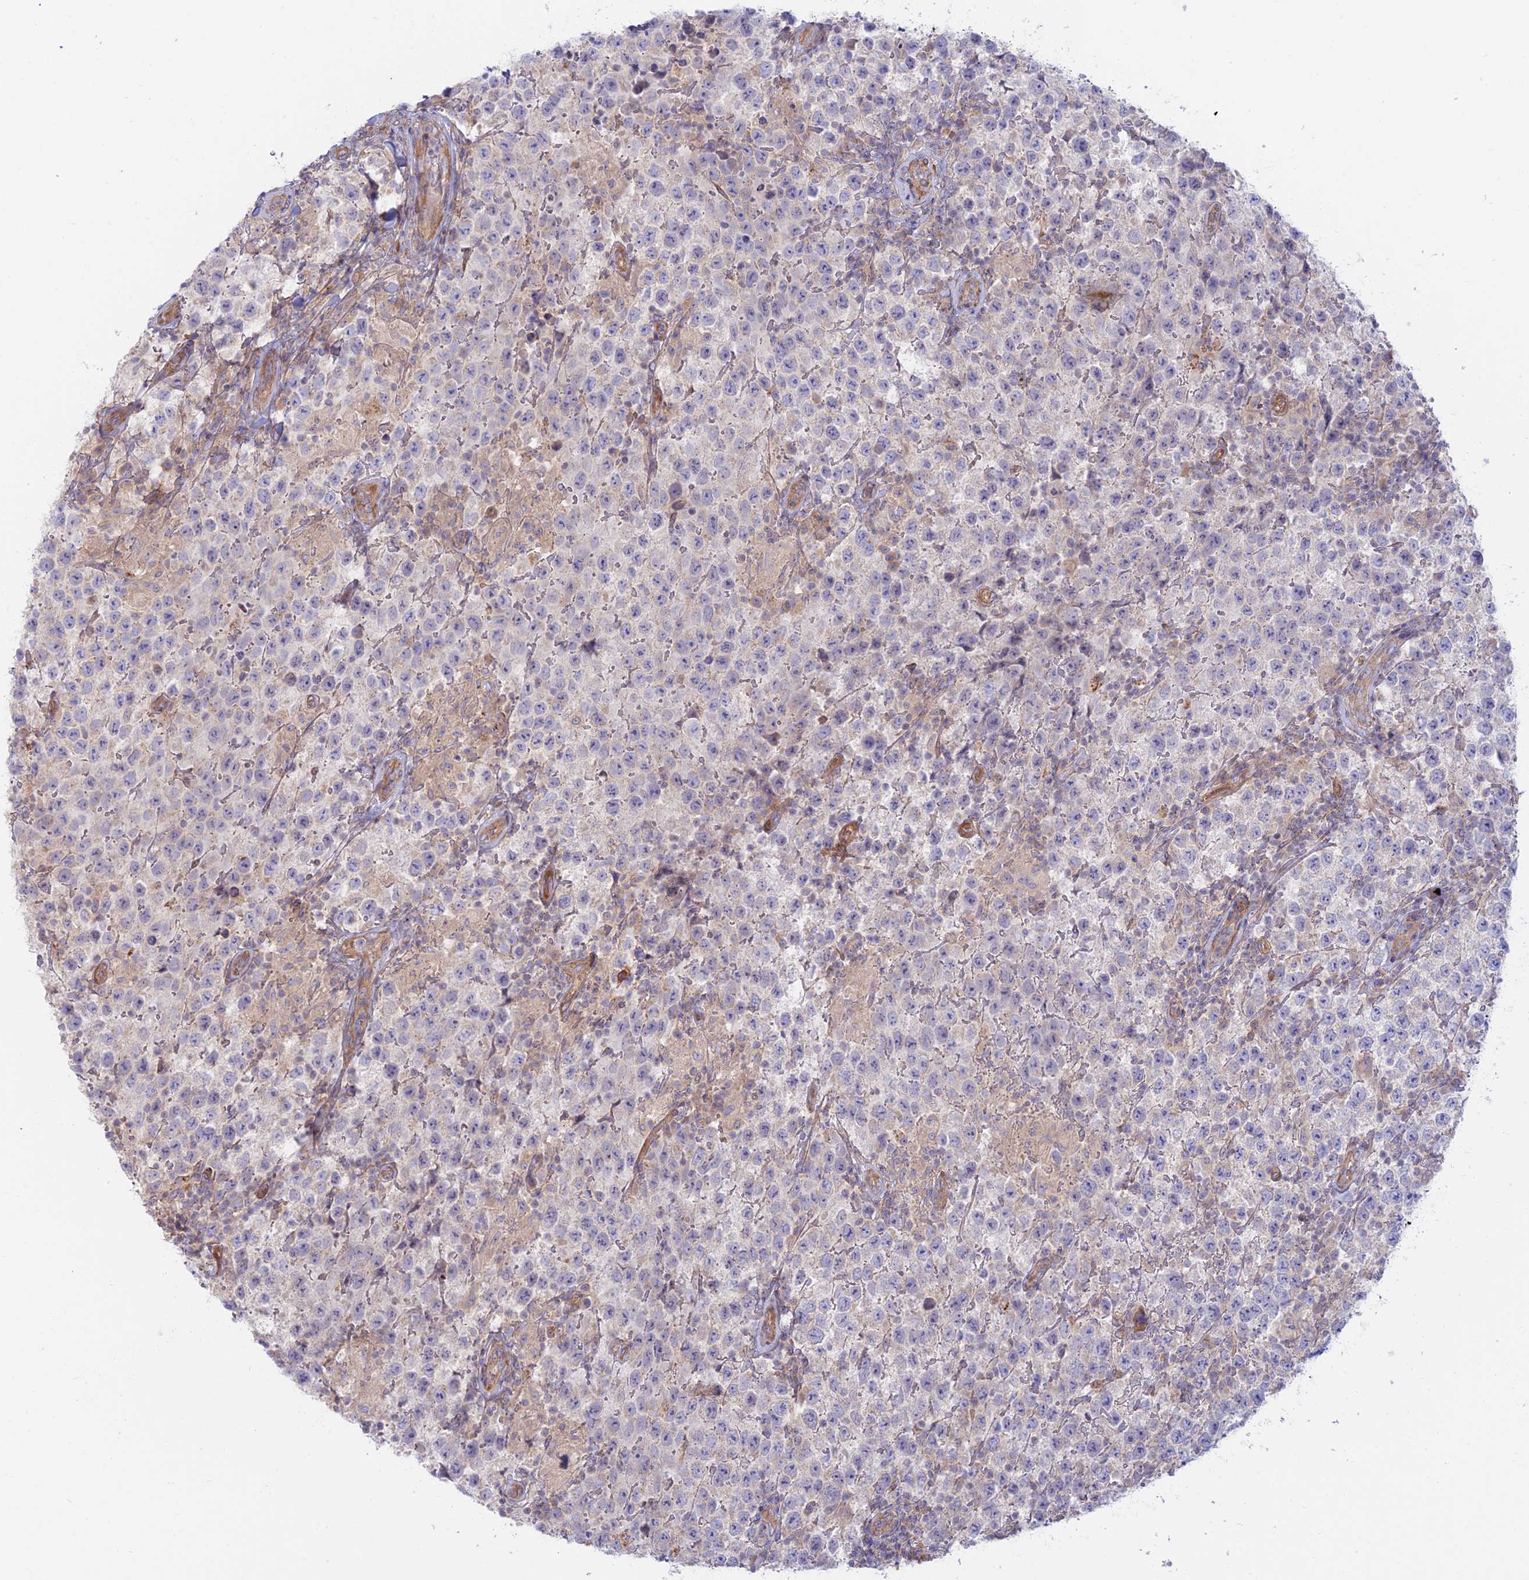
{"staining": {"intensity": "negative", "quantity": "none", "location": "none"}, "tissue": "testis cancer", "cell_type": "Tumor cells", "image_type": "cancer", "snomed": [{"axis": "morphology", "description": "Seminoma, NOS"}, {"axis": "morphology", "description": "Carcinoma, Embryonal, NOS"}, {"axis": "topography", "description": "Testis"}], "caption": "High power microscopy histopathology image of an immunohistochemistry (IHC) histopathology image of testis cancer, revealing no significant staining in tumor cells.", "gene": "KCNAB1", "patient": {"sex": "male", "age": 41}}